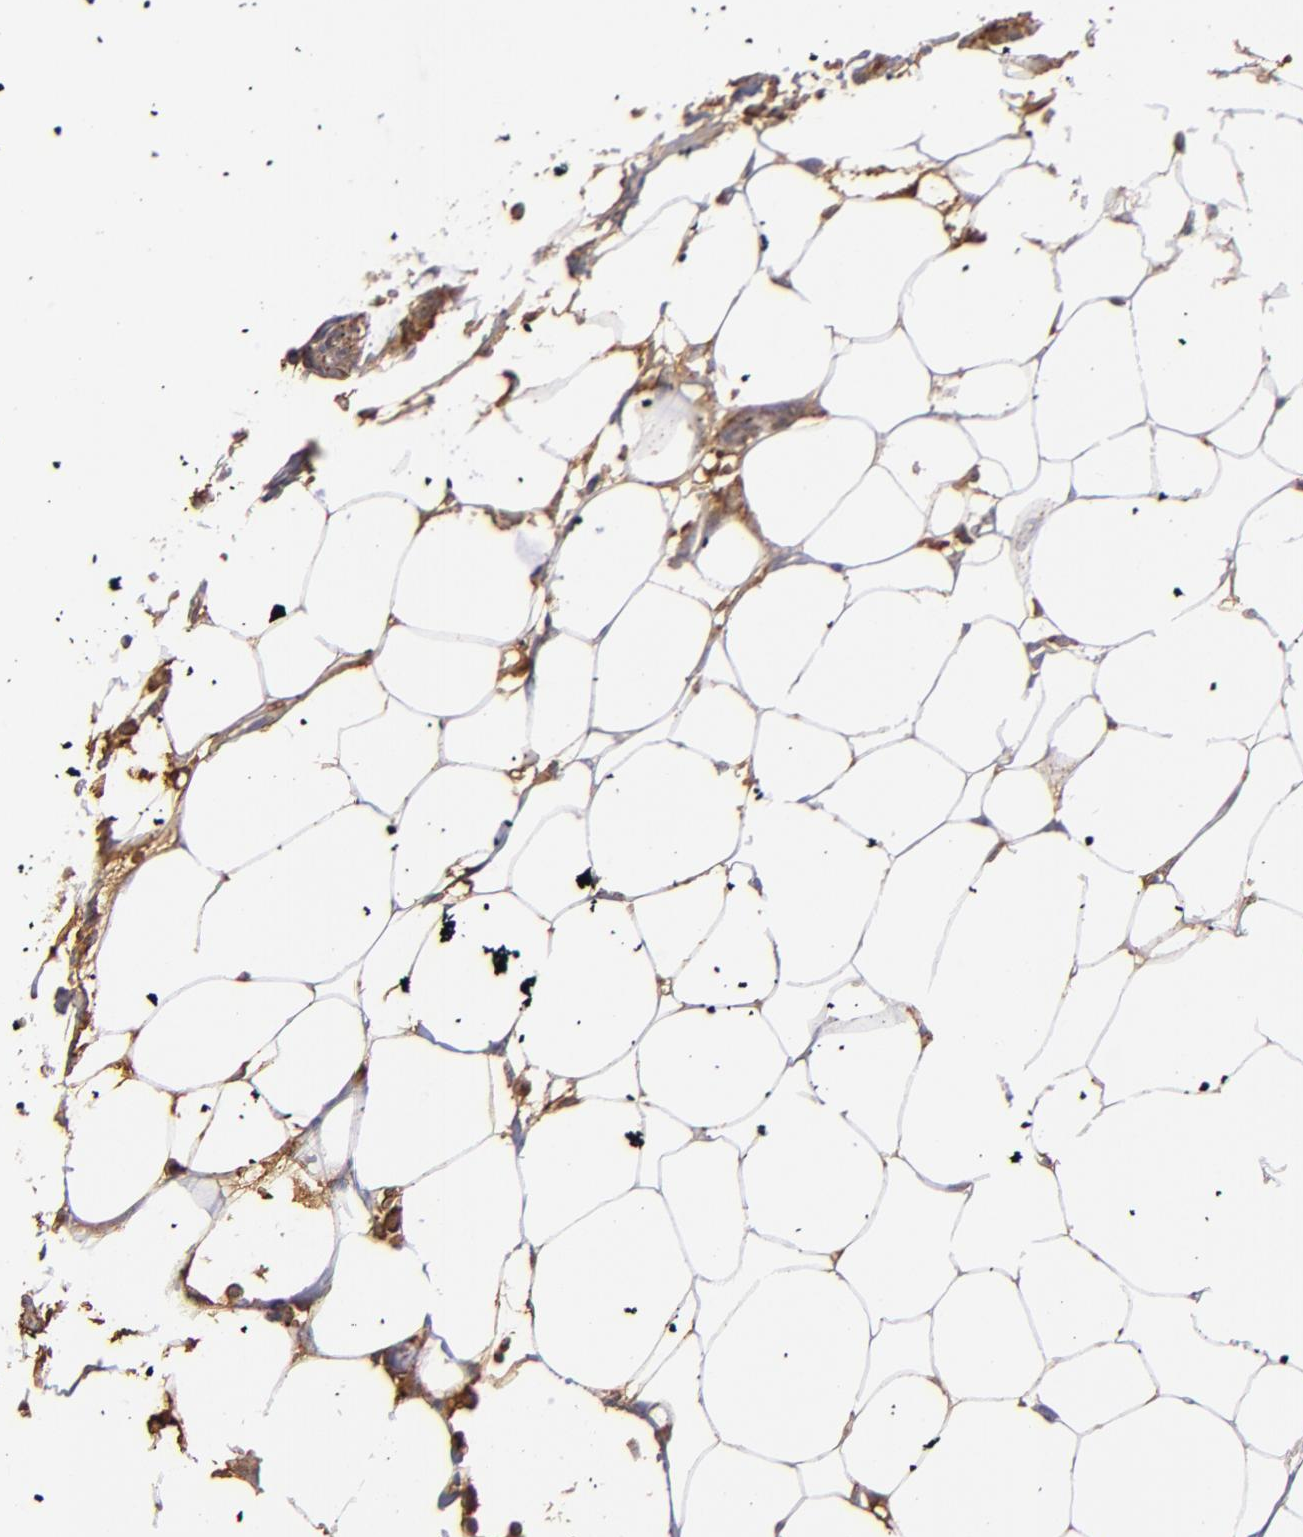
{"staining": {"intensity": "moderate", "quantity": ">75%", "location": "cytoplasmic/membranous"}, "tissue": "colorectal cancer", "cell_type": "Tumor cells", "image_type": "cancer", "snomed": [{"axis": "morphology", "description": "Normal tissue, NOS"}, {"axis": "morphology", "description": "Adenocarcinoma, NOS"}, {"axis": "topography", "description": "Colon"}, {"axis": "topography", "description": "Peripheral nerve tissue"}], "caption": "Human adenocarcinoma (colorectal) stained for a protein (brown) displays moderate cytoplasmic/membranous positive expression in approximately >75% of tumor cells.", "gene": "ZFYVE1", "patient": {"sex": "male", "age": 14}}